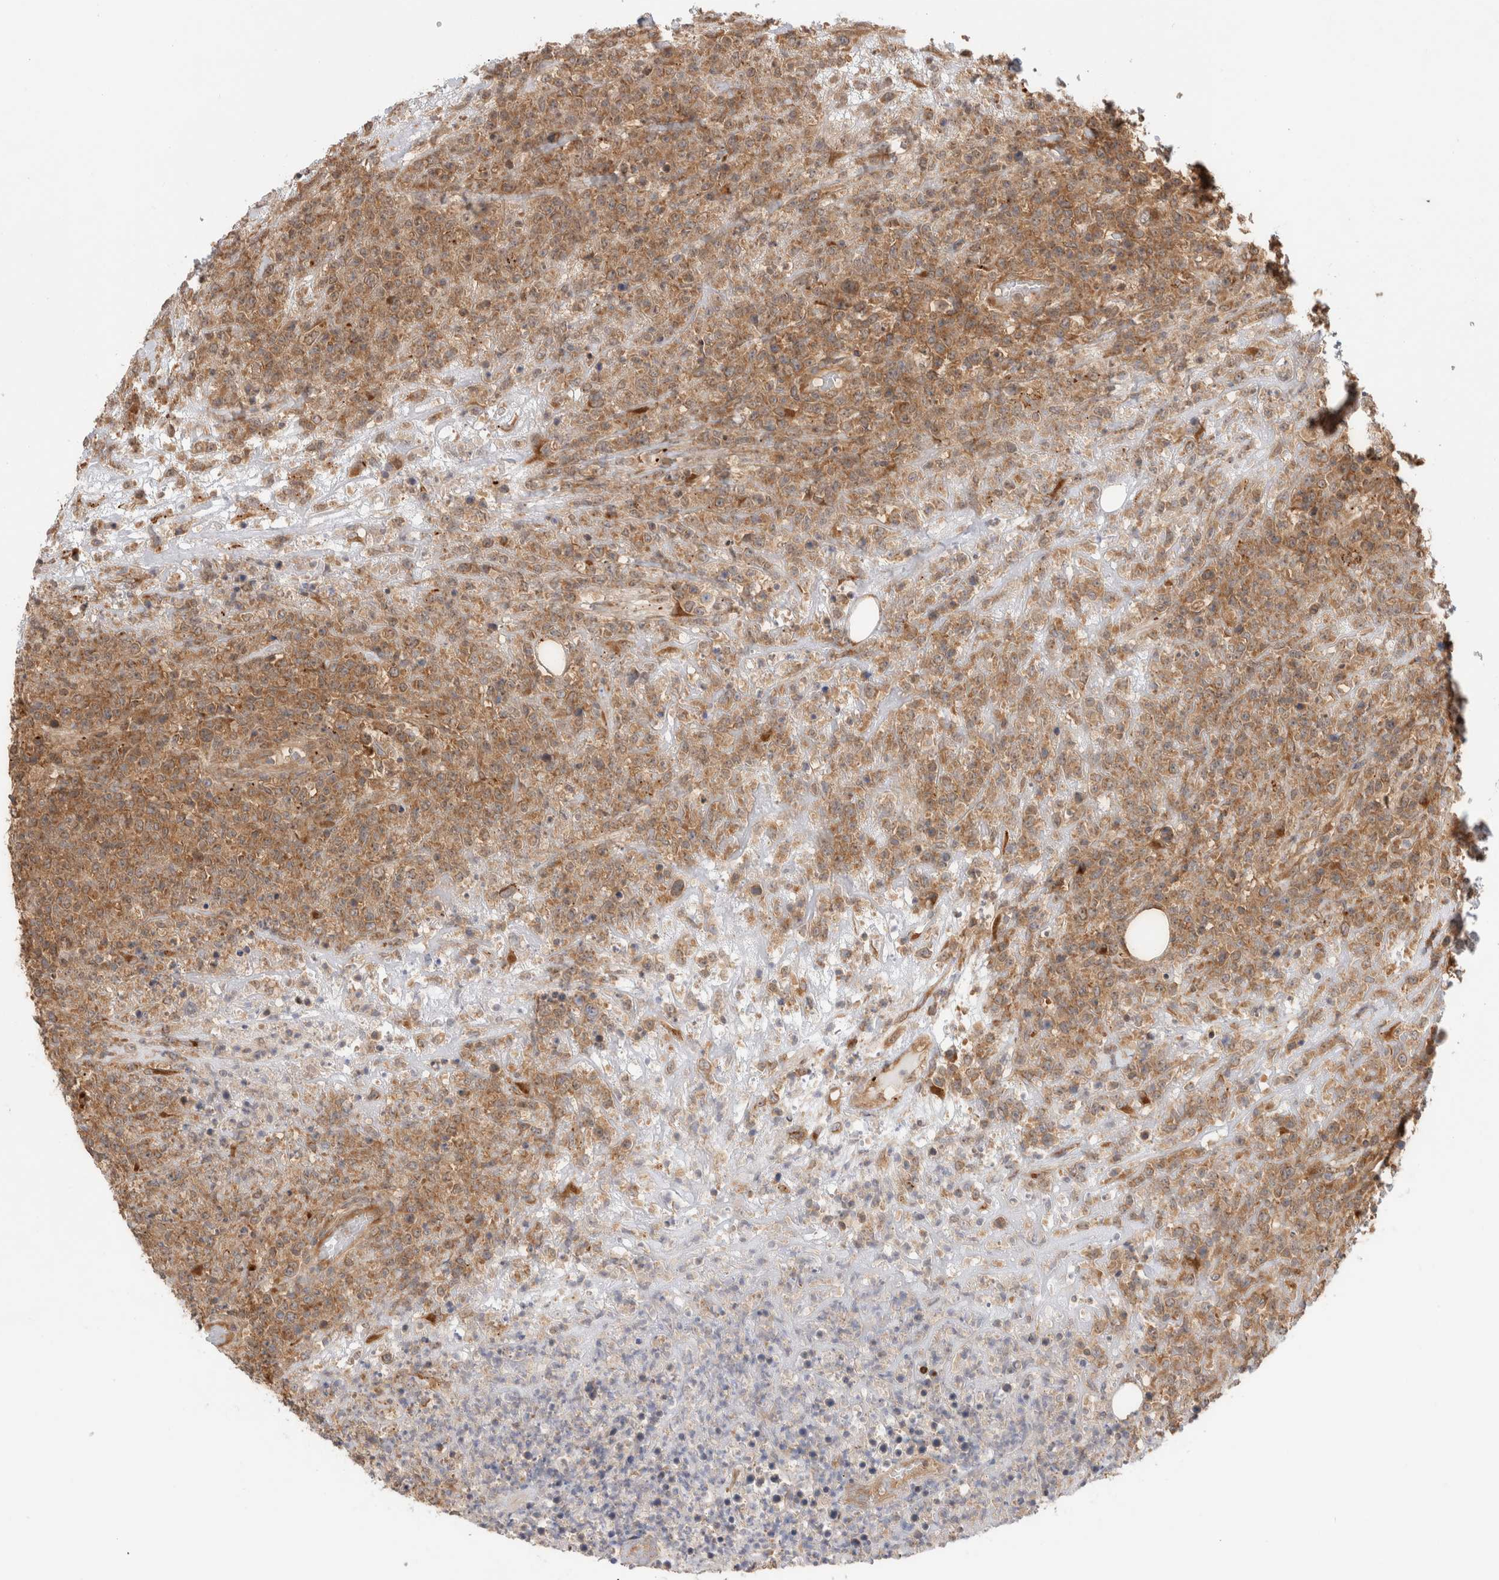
{"staining": {"intensity": "weak", "quantity": ">75%", "location": "cytoplasmic/membranous"}, "tissue": "lymphoma", "cell_type": "Tumor cells", "image_type": "cancer", "snomed": [{"axis": "morphology", "description": "Malignant lymphoma, non-Hodgkin's type, High grade"}, {"axis": "topography", "description": "Colon"}], "caption": "Lymphoma stained for a protein (brown) exhibits weak cytoplasmic/membranous positive expression in about >75% of tumor cells.", "gene": "ACTL9", "patient": {"sex": "female", "age": 53}}